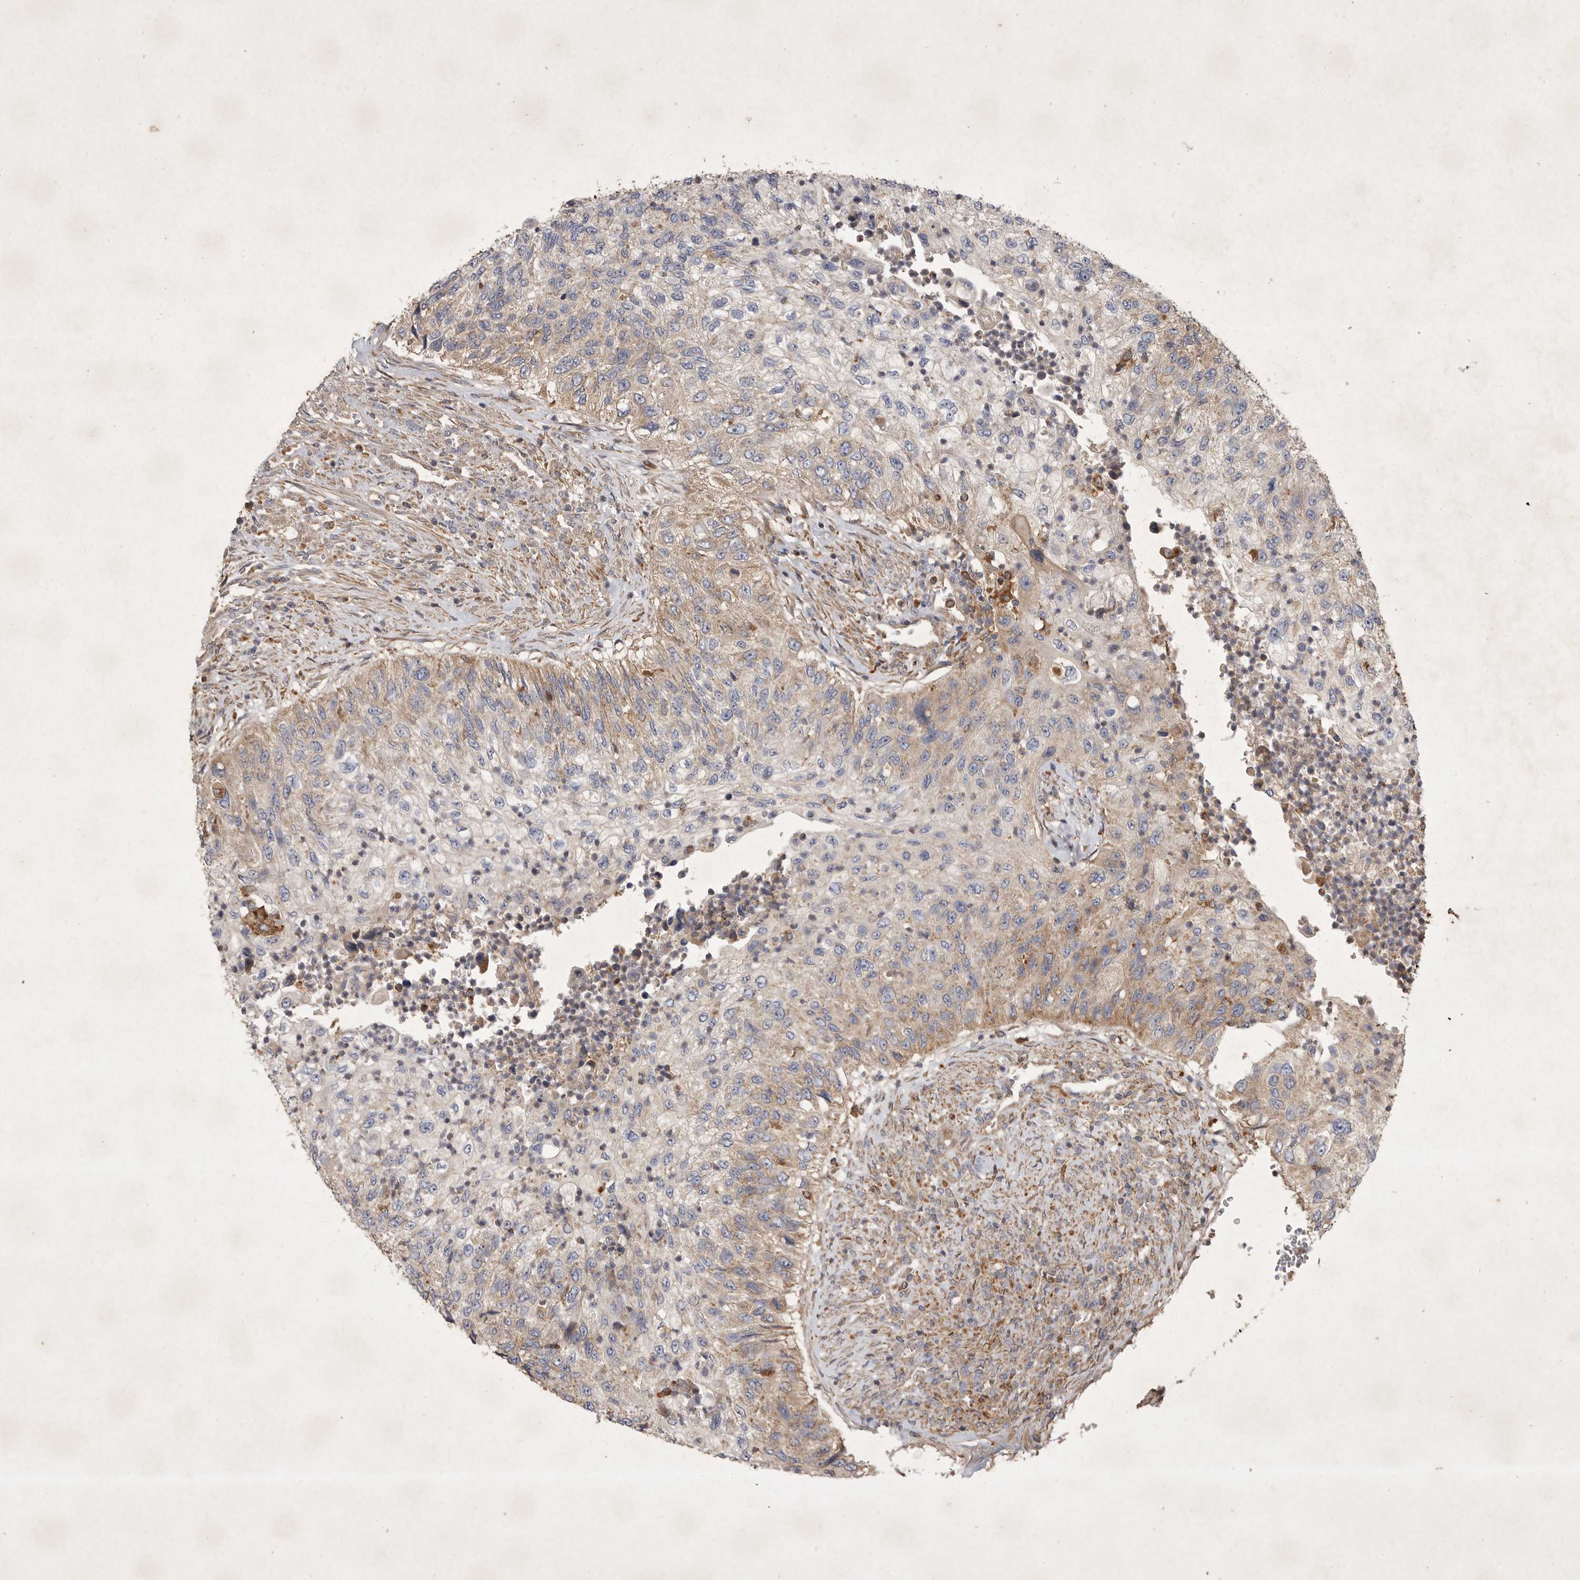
{"staining": {"intensity": "weak", "quantity": "25%-75%", "location": "cytoplasmic/membranous"}, "tissue": "urothelial cancer", "cell_type": "Tumor cells", "image_type": "cancer", "snomed": [{"axis": "morphology", "description": "Urothelial carcinoma, High grade"}, {"axis": "topography", "description": "Urinary bladder"}], "caption": "Immunohistochemical staining of high-grade urothelial carcinoma shows low levels of weak cytoplasmic/membranous positivity in about 25%-75% of tumor cells. Using DAB (3,3'-diaminobenzidine) (brown) and hematoxylin (blue) stains, captured at high magnification using brightfield microscopy.", "gene": "MRPL41", "patient": {"sex": "female", "age": 60}}